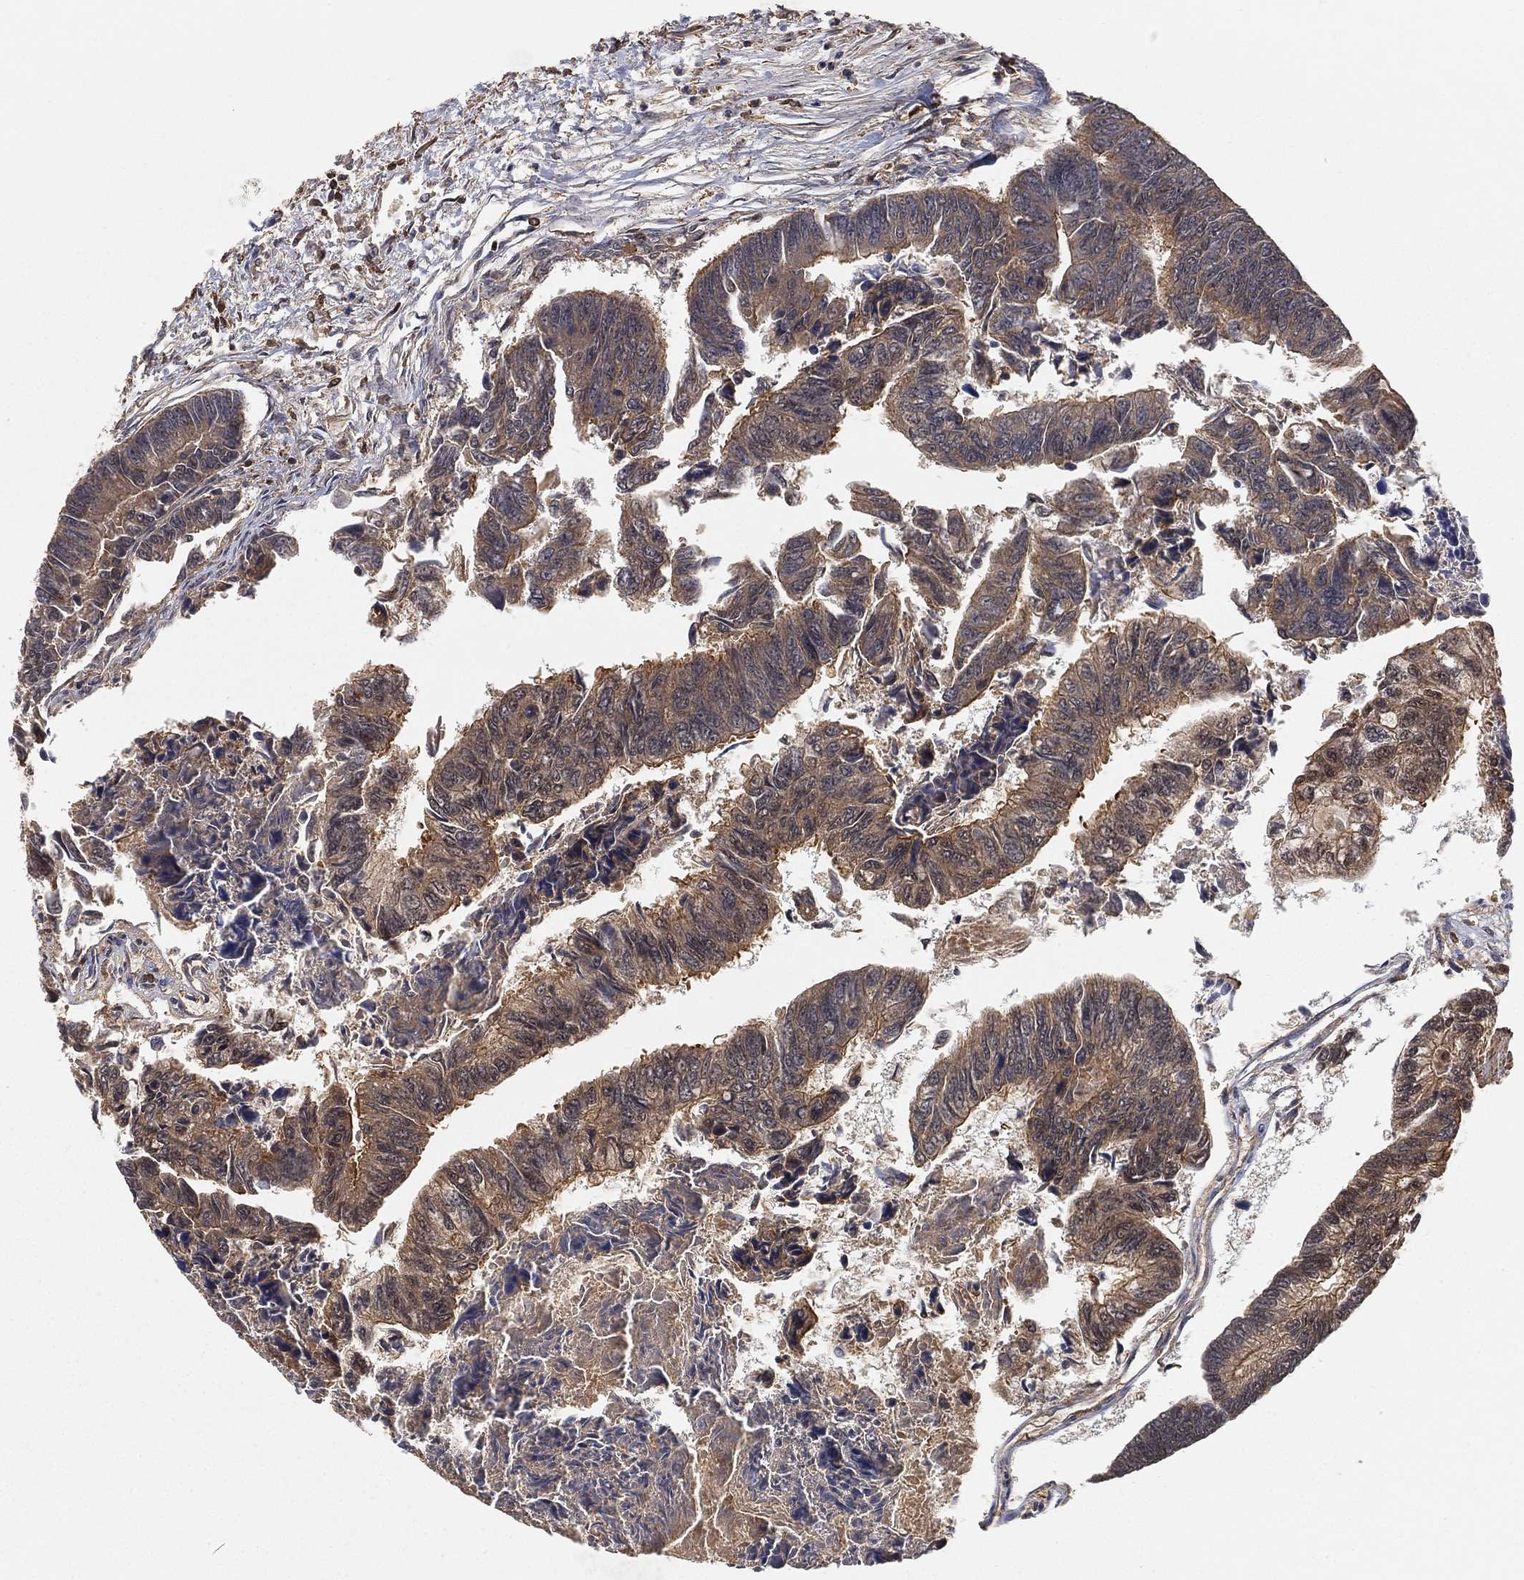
{"staining": {"intensity": "weak", "quantity": "25%-75%", "location": "cytoplasmic/membranous"}, "tissue": "colorectal cancer", "cell_type": "Tumor cells", "image_type": "cancer", "snomed": [{"axis": "morphology", "description": "Adenocarcinoma, NOS"}, {"axis": "topography", "description": "Colon"}], "caption": "IHC histopathology image of neoplastic tissue: human colorectal adenocarcinoma stained using immunohistochemistry (IHC) shows low levels of weak protein expression localized specifically in the cytoplasmic/membranous of tumor cells, appearing as a cytoplasmic/membranous brown color.", "gene": "CRYL1", "patient": {"sex": "female", "age": 65}}